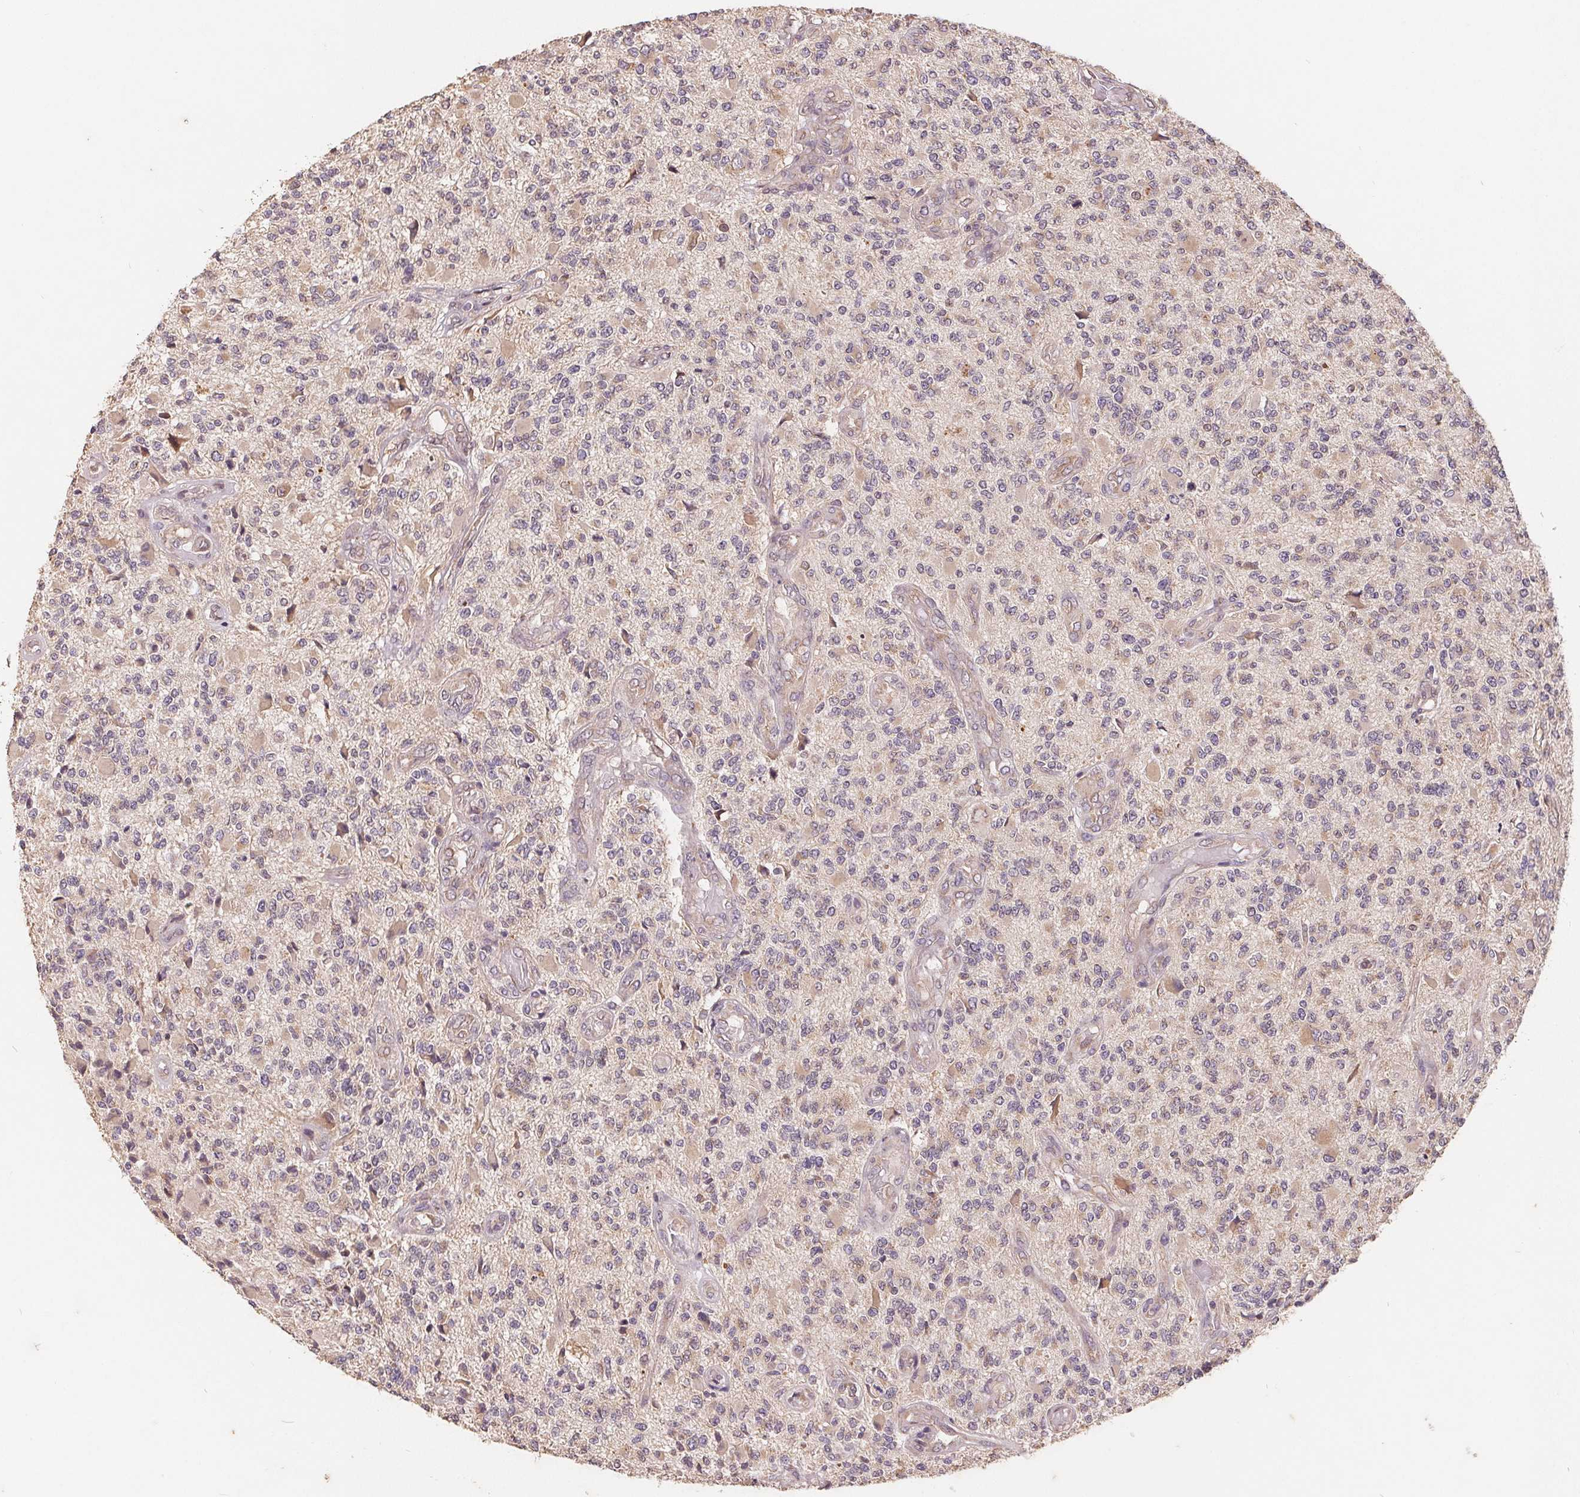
{"staining": {"intensity": "weak", "quantity": "25%-75%", "location": "cytoplasmic/membranous"}, "tissue": "glioma", "cell_type": "Tumor cells", "image_type": "cancer", "snomed": [{"axis": "morphology", "description": "Glioma, malignant, High grade"}, {"axis": "topography", "description": "Brain"}], "caption": "Tumor cells demonstrate low levels of weak cytoplasmic/membranous positivity in approximately 25%-75% of cells in glioma. Immunohistochemistry (ihc) stains the protein in brown and the nuclei are stained blue.", "gene": "CDIPT", "patient": {"sex": "female", "age": 63}}